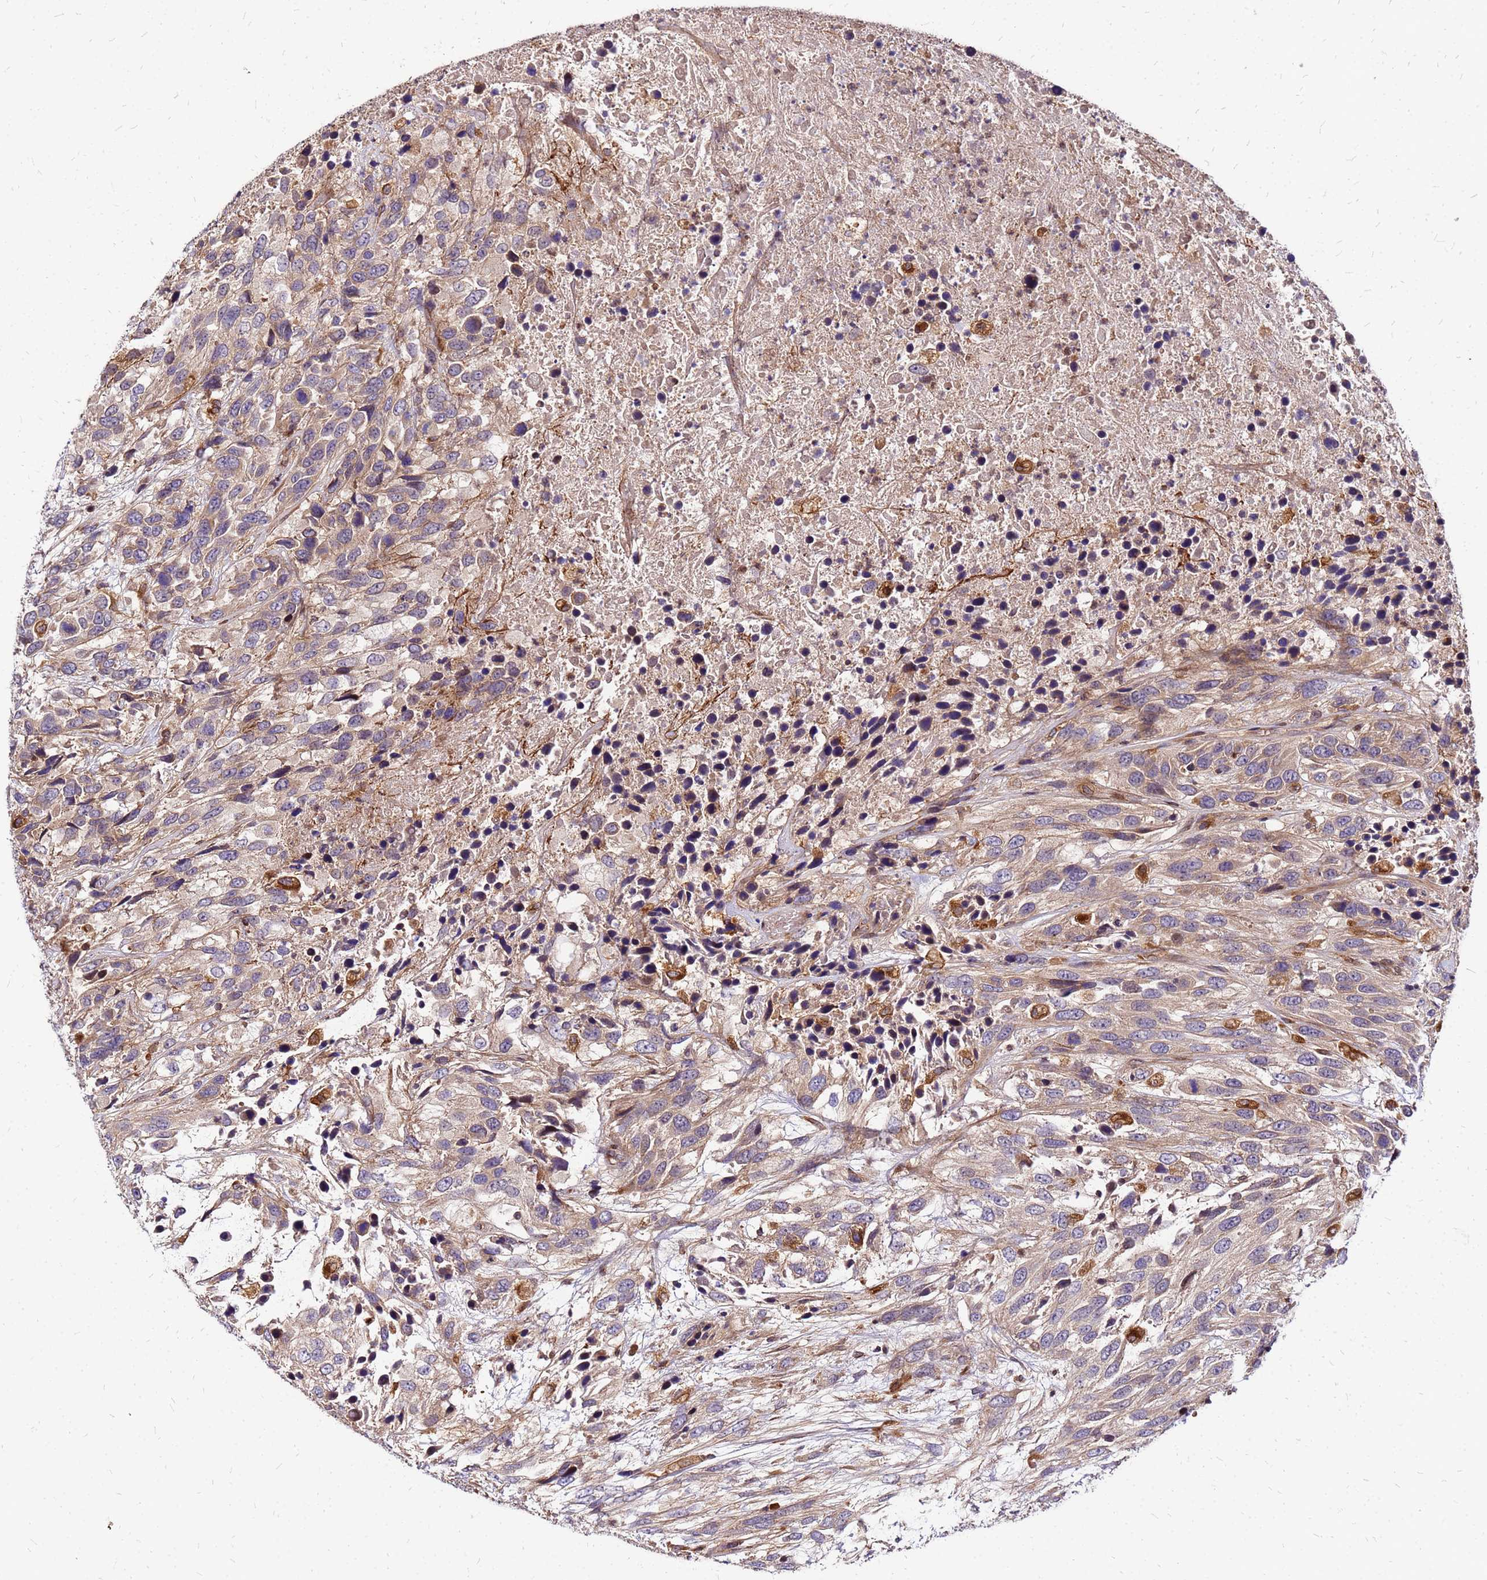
{"staining": {"intensity": "moderate", "quantity": "<25%", "location": "cytoplasmic/membranous"}, "tissue": "urothelial cancer", "cell_type": "Tumor cells", "image_type": "cancer", "snomed": [{"axis": "morphology", "description": "Urothelial carcinoma, High grade"}, {"axis": "topography", "description": "Urinary bladder"}], "caption": "This is a histology image of IHC staining of urothelial cancer, which shows moderate positivity in the cytoplasmic/membranous of tumor cells.", "gene": "CYBC1", "patient": {"sex": "female", "age": 70}}